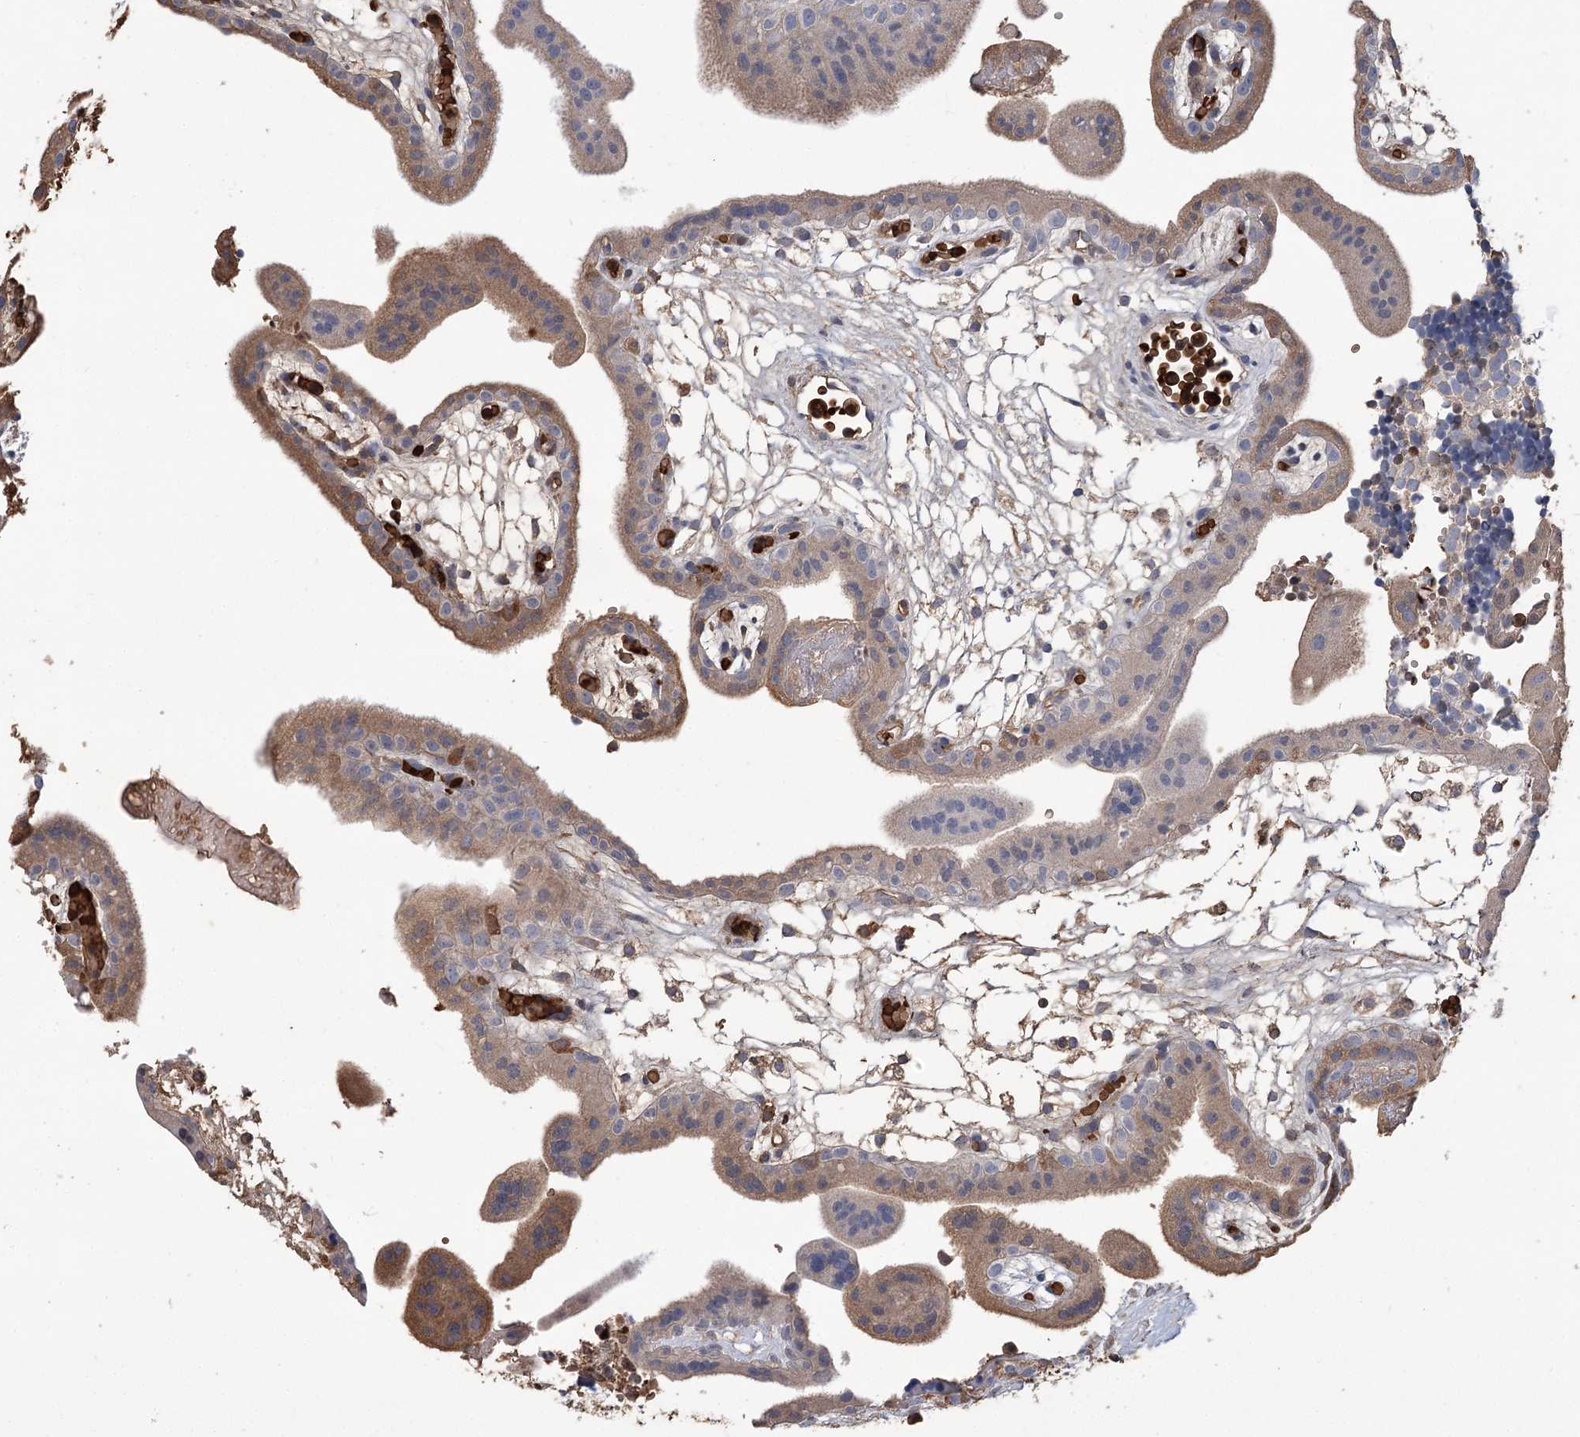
{"staining": {"intensity": "weak", "quantity": "25%-75%", "location": "cytoplasmic/membranous"}, "tissue": "placenta", "cell_type": "Trophoblastic cells", "image_type": "normal", "snomed": [{"axis": "morphology", "description": "Normal tissue, NOS"}, {"axis": "topography", "description": "Placenta"}], "caption": "The image reveals a brown stain indicating the presence of a protein in the cytoplasmic/membranous of trophoblastic cells in placenta.", "gene": "HBA1", "patient": {"sex": "female", "age": 18}}